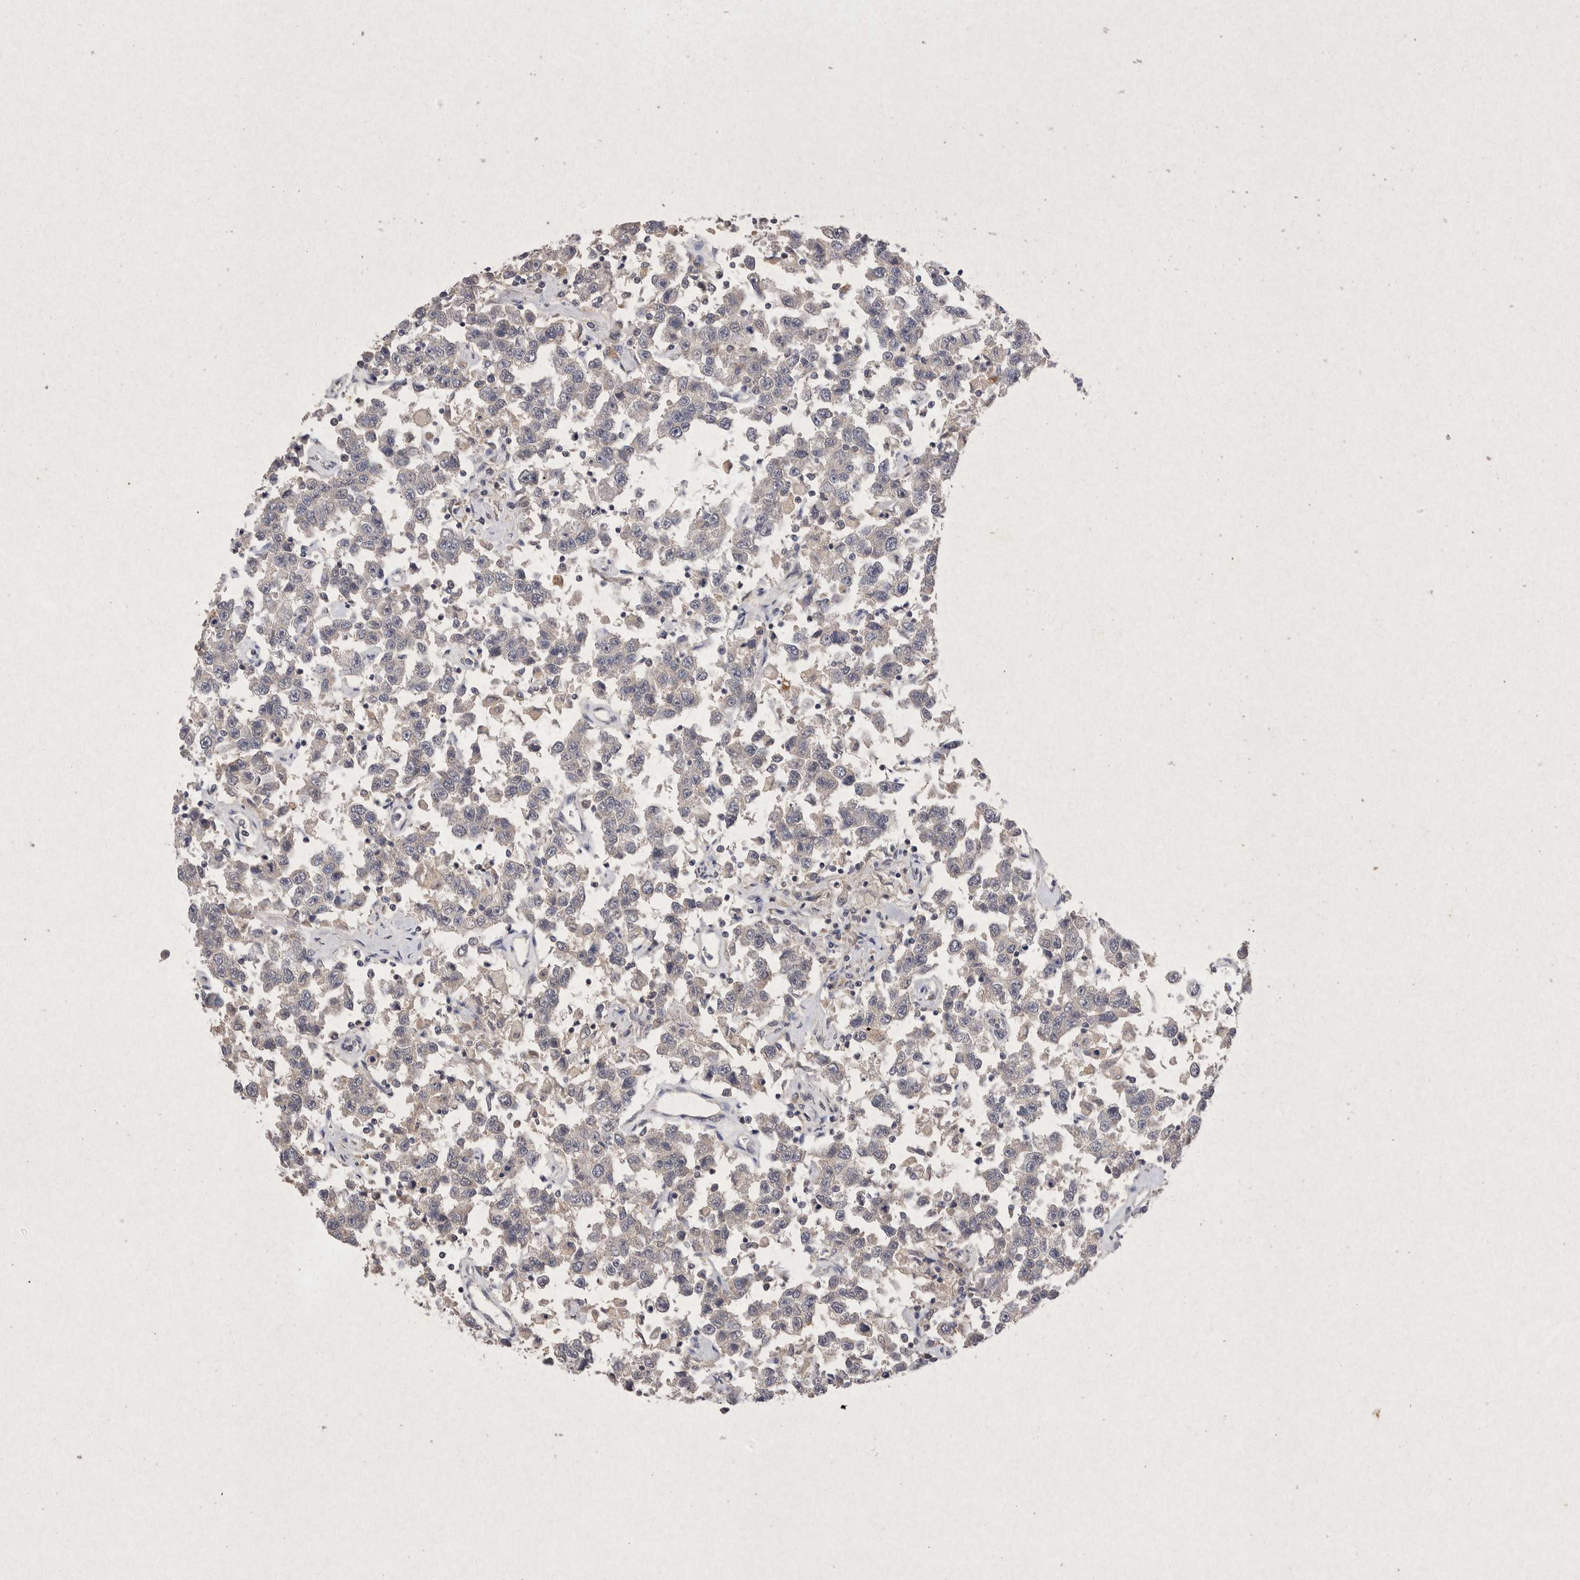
{"staining": {"intensity": "negative", "quantity": "none", "location": "none"}, "tissue": "testis cancer", "cell_type": "Tumor cells", "image_type": "cancer", "snomed": [{"axis": "morphology", "description": "Seminoma, NOS"}, {"axis": "topography", "description": "Testis"}], "caption": "A high-resolution photomicrograph shows immunohistochemistry (IHC) staining of seminoma (testis), which shows no significant expression in tumor cells.", "gene": "RASSF3", "patient": {"sex": "male", "age": 41}}